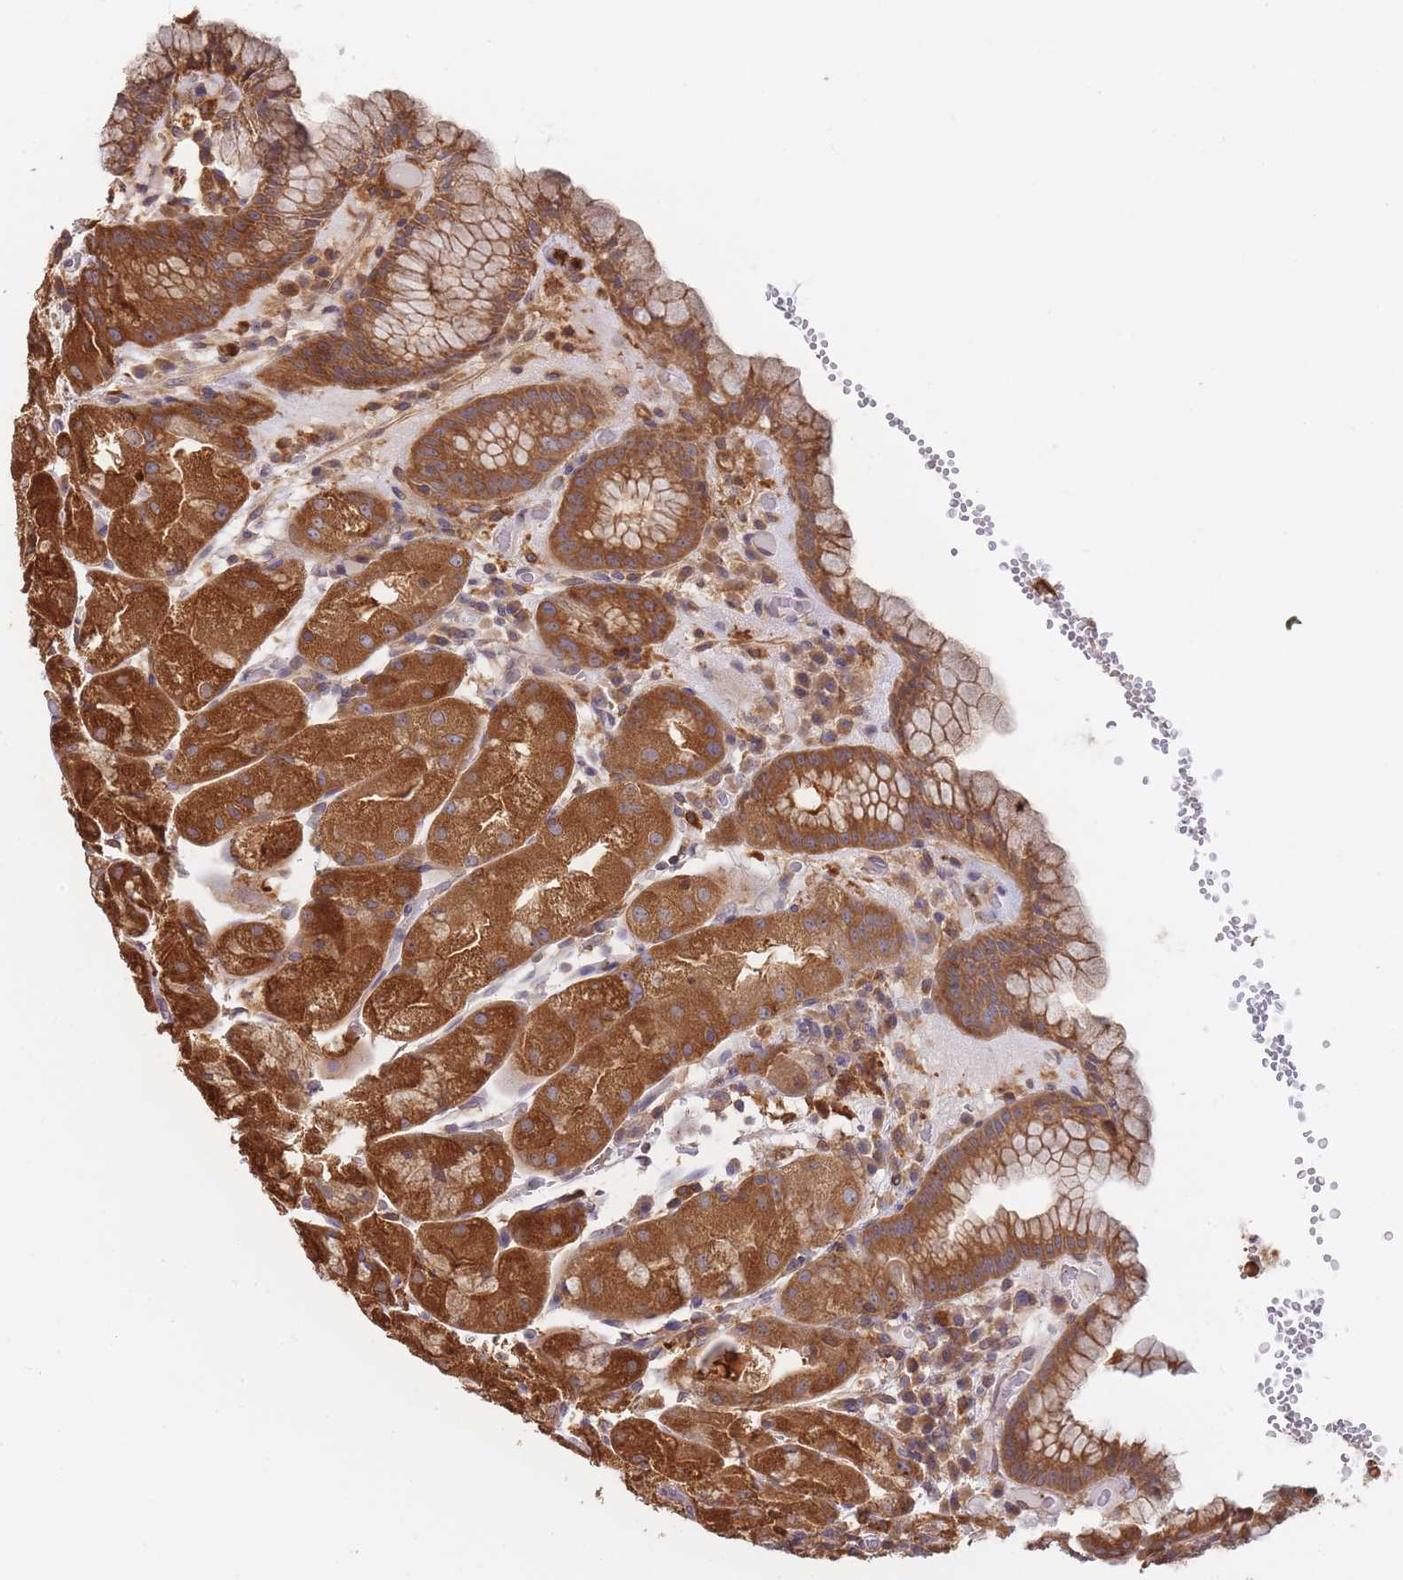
{"staining": {"intensity": "strong", "quantity": ">75%", "location": "cytoplasmic/membranous"}, "tissue": "stomach", "cell_type": "Glandular cells", "image_type": "normal", "snomed": [{"axis": "morphology", "description": "Normal tissue, NOS"}, {"axis": "topography", "description": "Stomach, upper"}], "caption": "Immunohistochemistry (IHC) photomicrograph of unremarkable stomach stained for a protein (brown), which displays high levels of strong cytoplasmic/membranous positivity in about >75% of glandular cells.", "gene": "SLC4A9", "patient": {"sex": "male", "age": 52}}